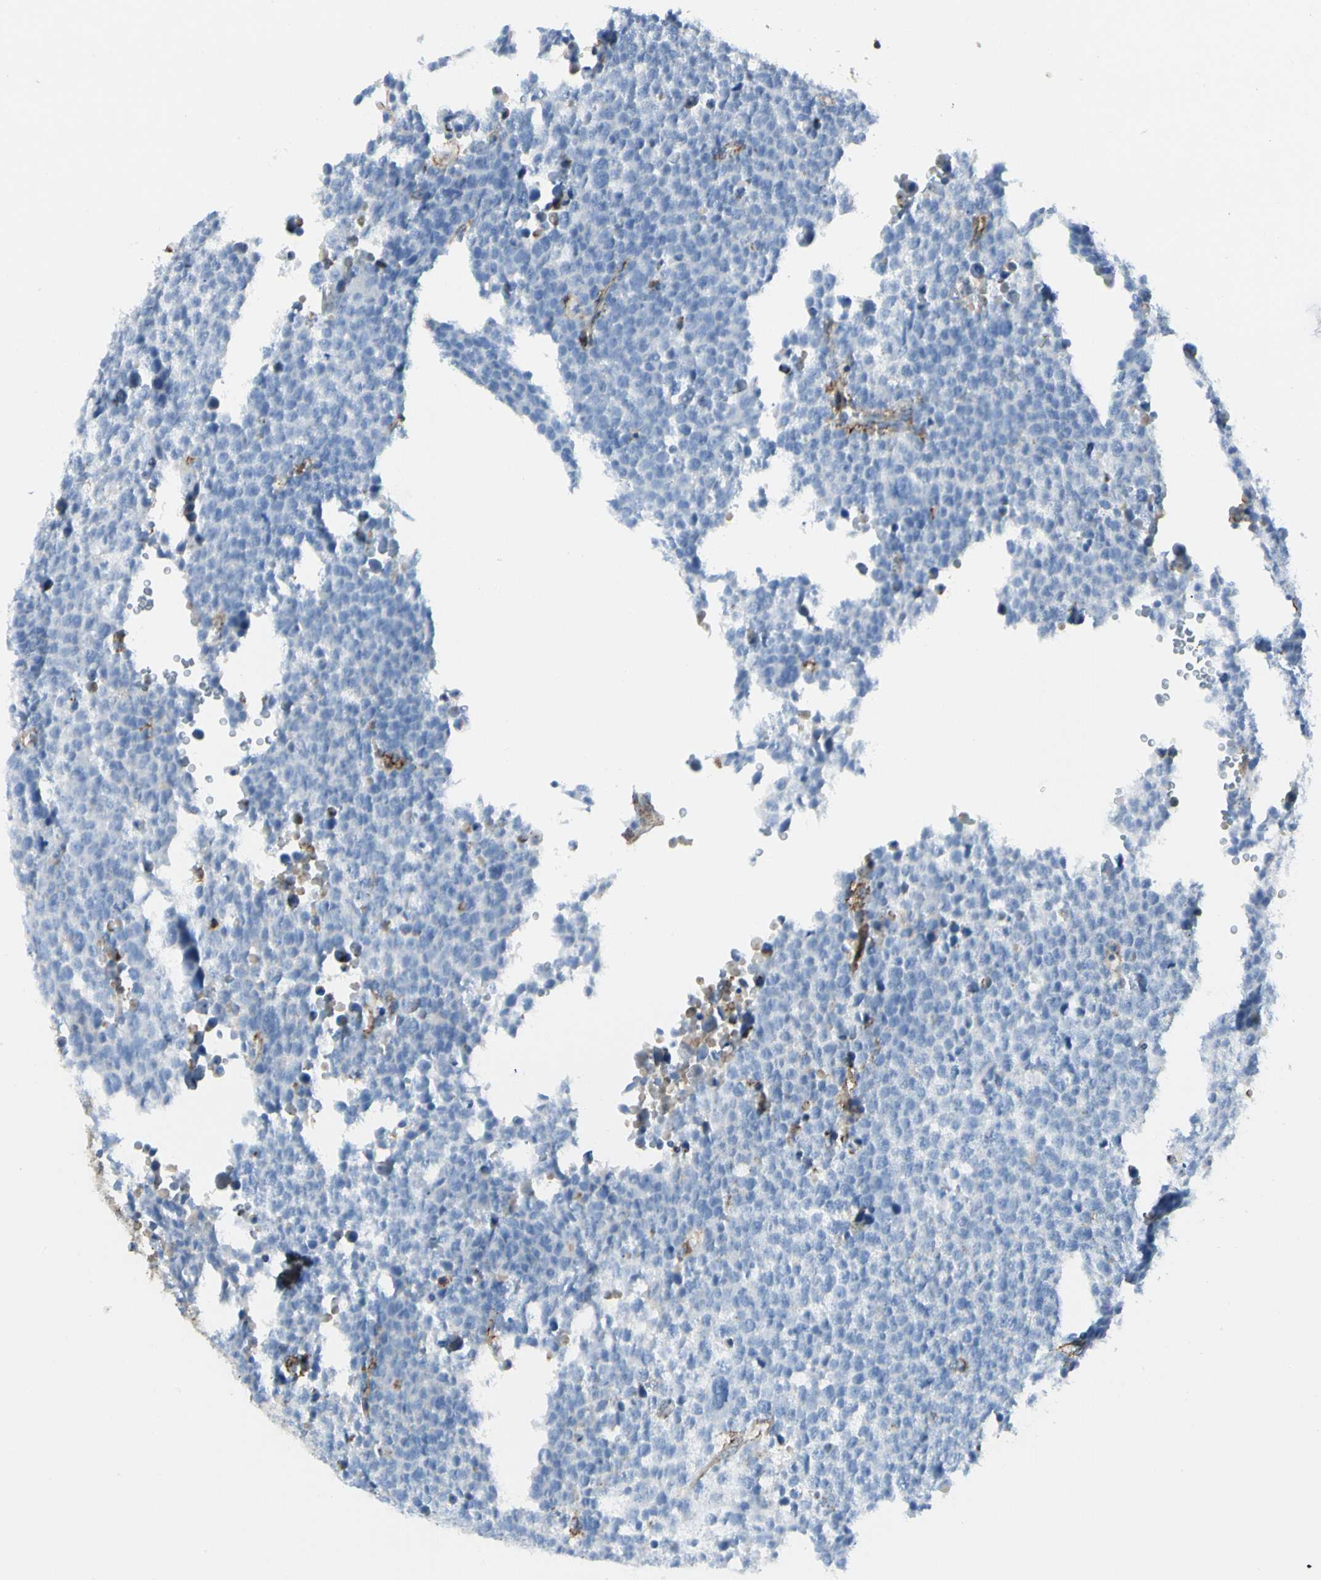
{"staining": {"intensity": "negative", "quantity": "none", "location": "none"}, "tissue": "testis cancer", "cell_type": "Tumor cells", "image_type": "cancer", "snomed": [{"axis": "morphology", "description": "Seminoma, NOS"}, {"axis": "topography", "description": "Testis"}], "caption": "This is an IHC image of human seminoma (testis). There is no expression in tumor cells.", "gene": "CLEC2B", "patient": {"sex": "male", "age": 71}}